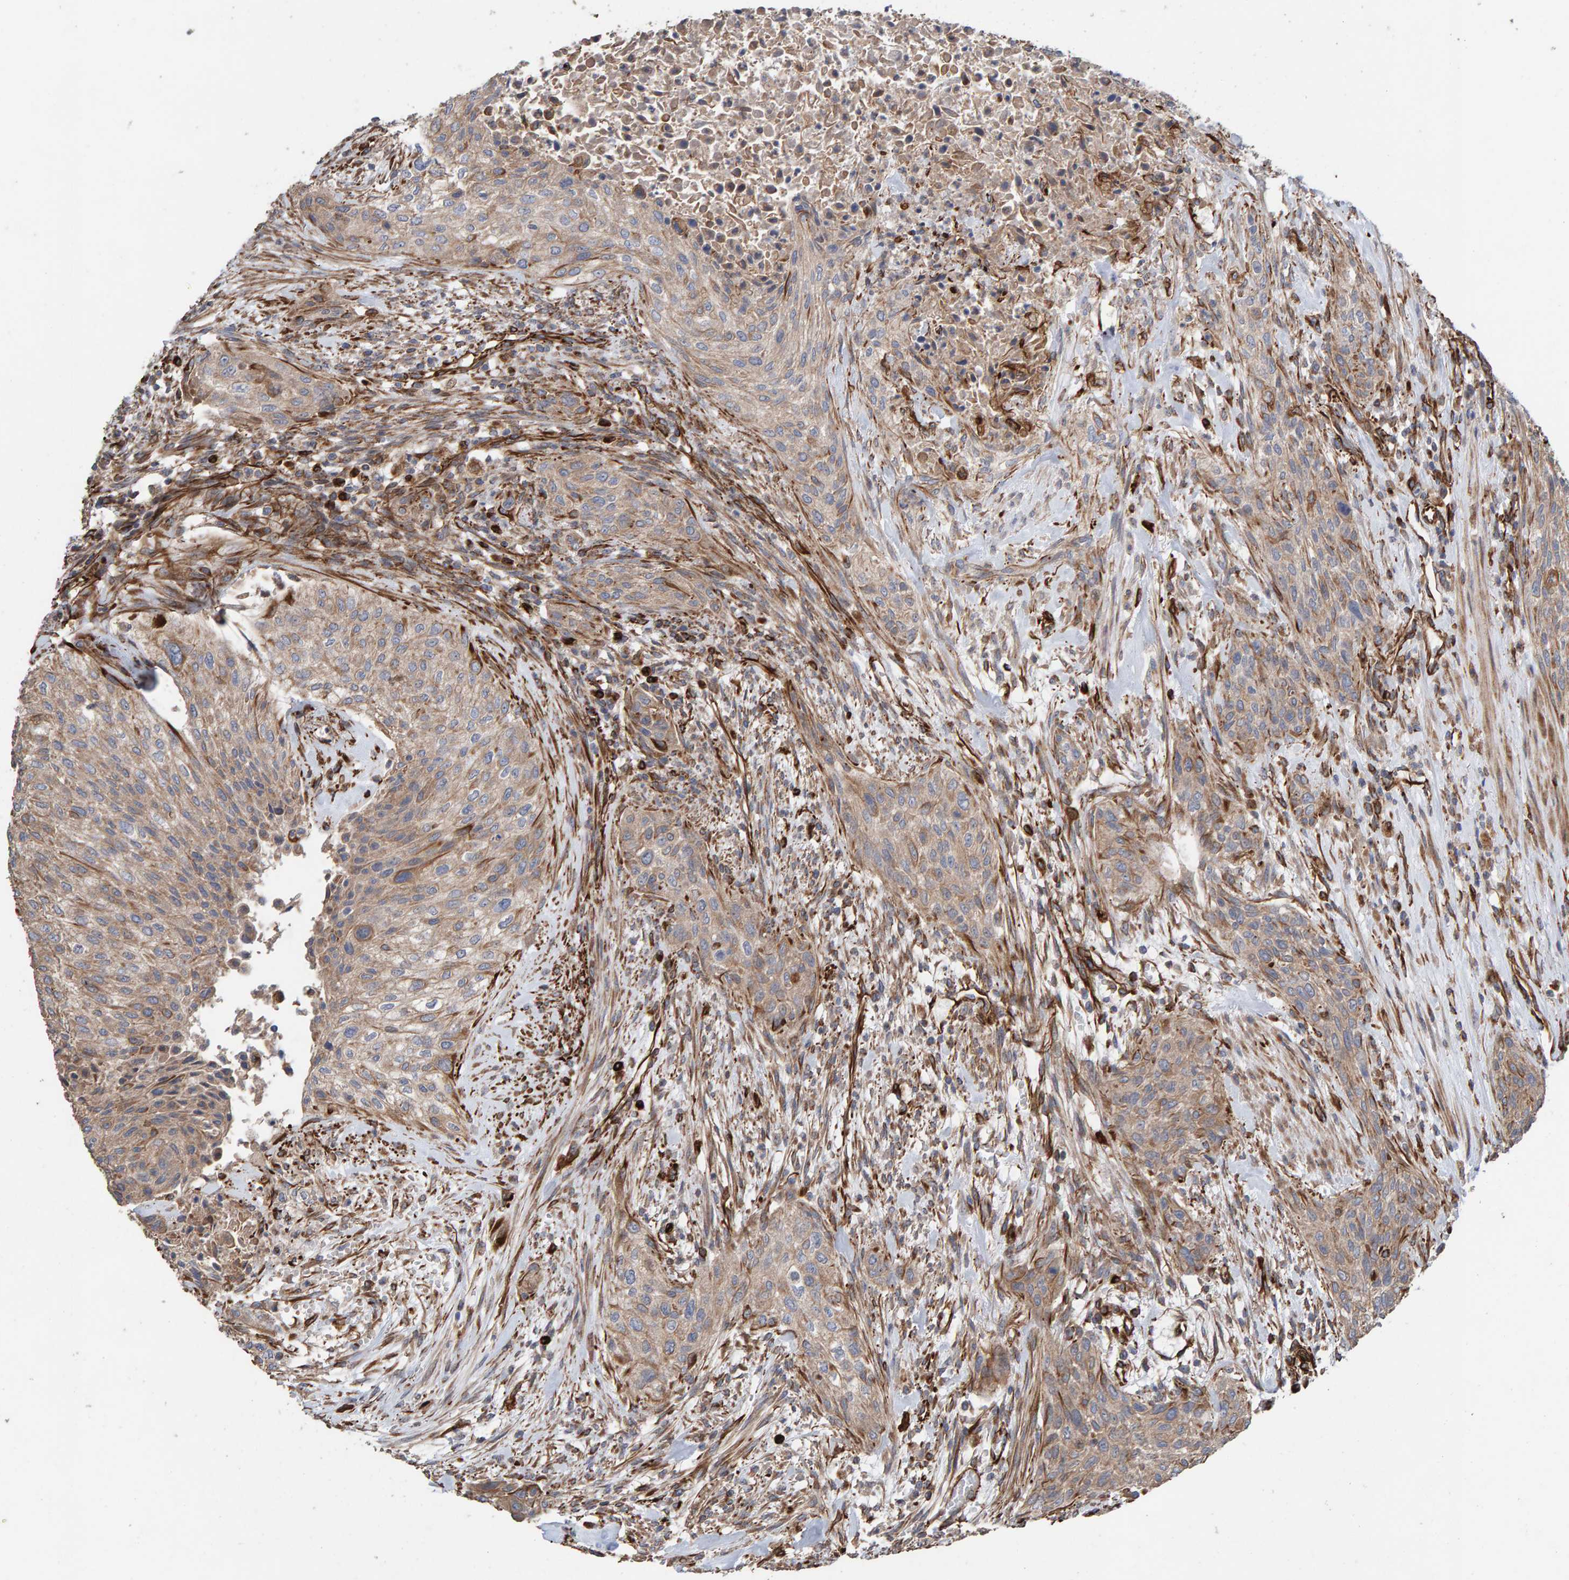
{"staining": {"intensity": "weak", "quantity": ">75%", "location": "cytoplasmic/membranous"}, "tissue": "urothelial cancer", "cell_type": "Tumor cells", "image_type": "cancer", "snomed": [{"axis": "morphology", "description": "Urothelial carcinoma, Low grade"}, {"axis": "morphology", "description": "Urothelial carcinoma, High grade"}, {"axis": "topography", "description": "Urinary bladder"}], "caption": "Protein staining shows weak cytoplasmic/membranous expression in approximately >75% of tumor cells in low-grade urothelial carcinoma.", "gene": "ZNF347", "patient": {"sex": "male", "age": 35}}